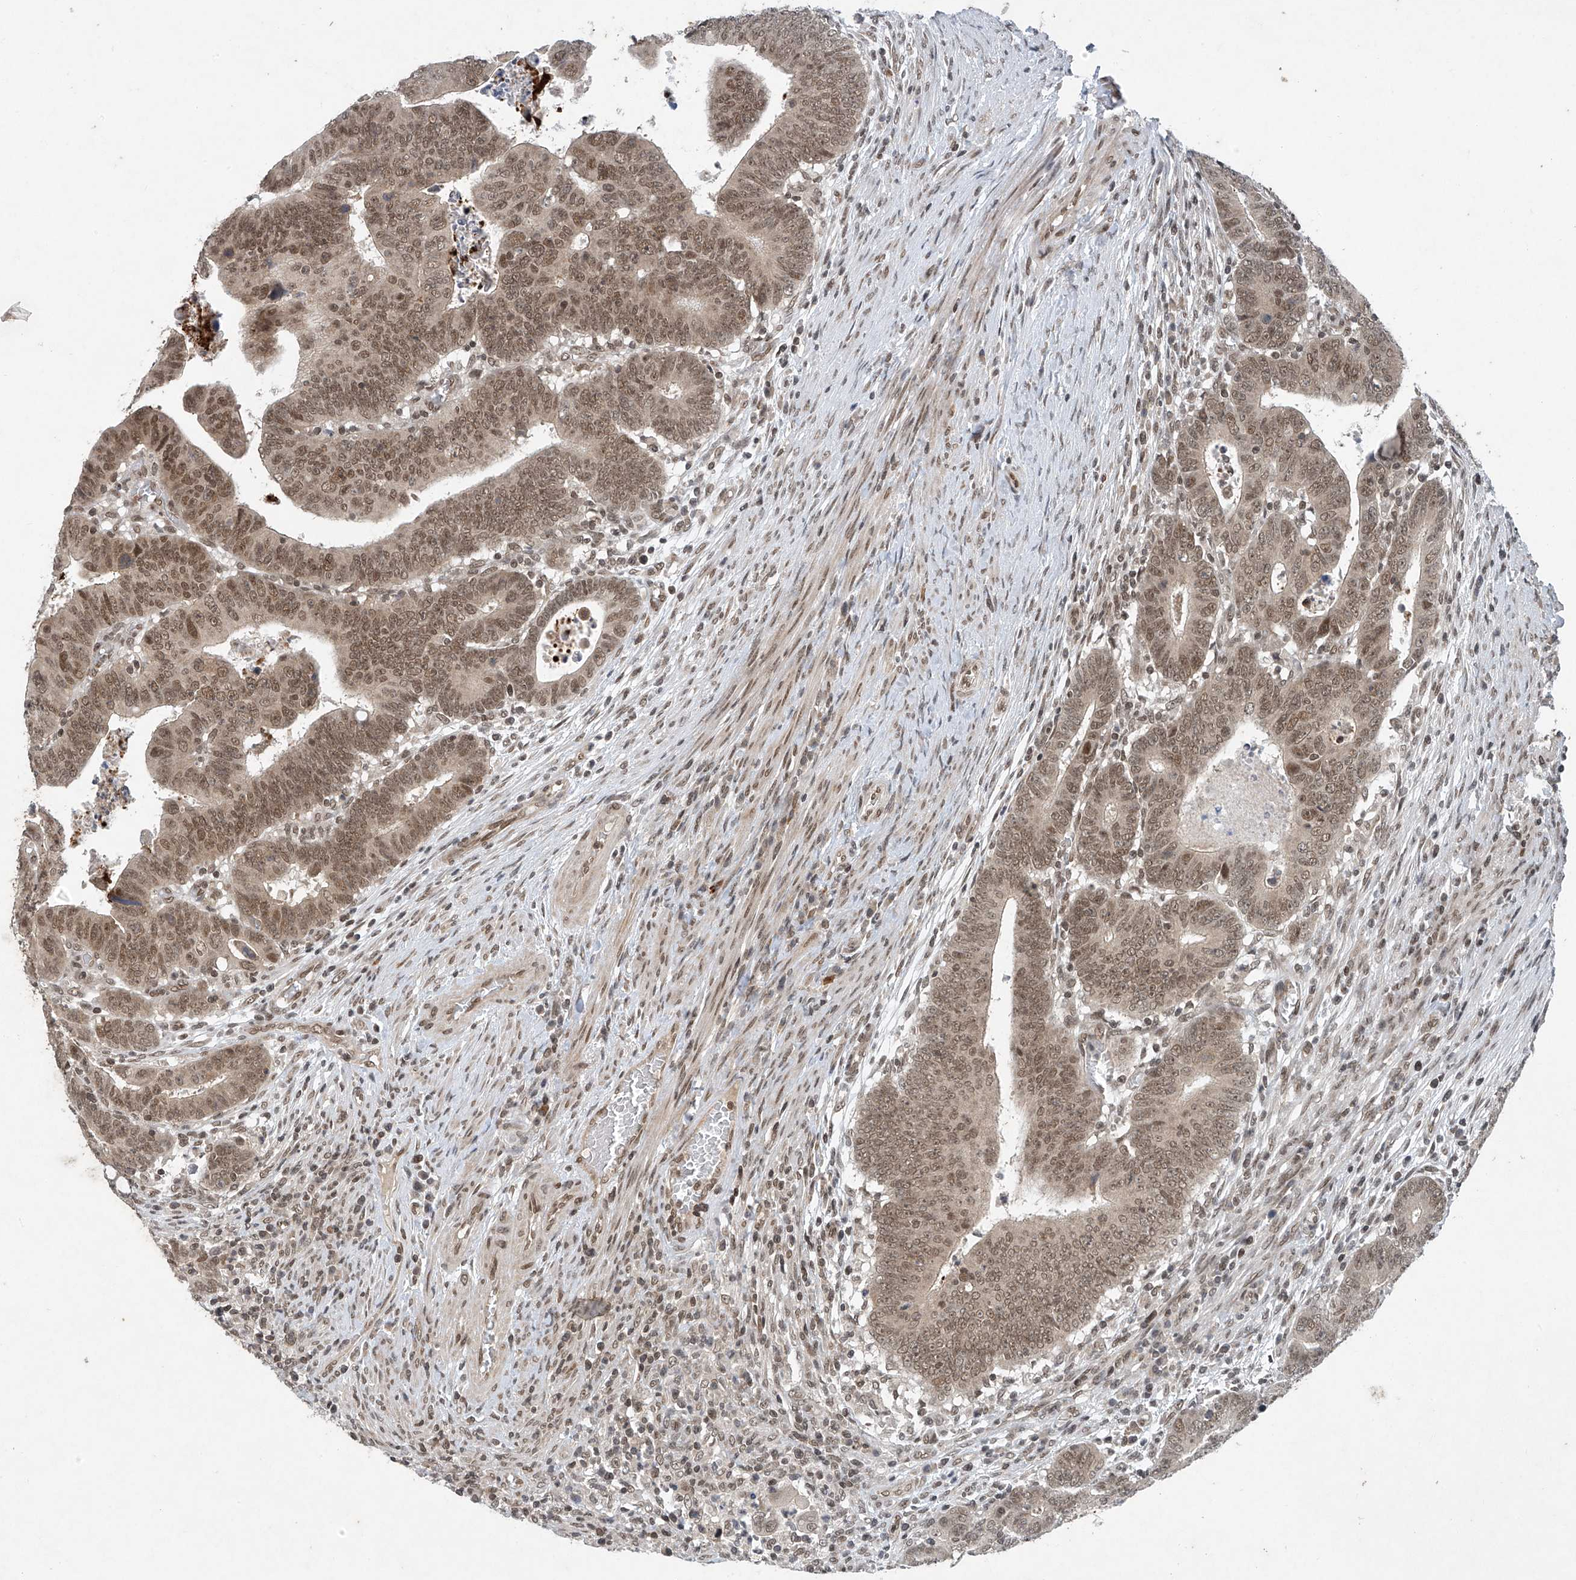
{"staining": {"intensity": "moderate", "quantity": ">75%", "location": "nuclear"}, "tissue": "colorectal cancer", "cell_type": "Tumor cells", "image_type": "cancer", "snomed": [{"axis": "morphology", "description": "Normal tissue, NOS"}, {"axis": "morphology", "description": "Adenocarcinoma, NOS"}, {"axis": "topography", "description": "Rectum"}], "caption": "The image demonstrates a brown stain indicating the presence of a protein in the nuclear of tumor cells in adenocarcinoma (colorectal).", "gene": "TAF8", "patient": {"sex": "female", "age": 65}}